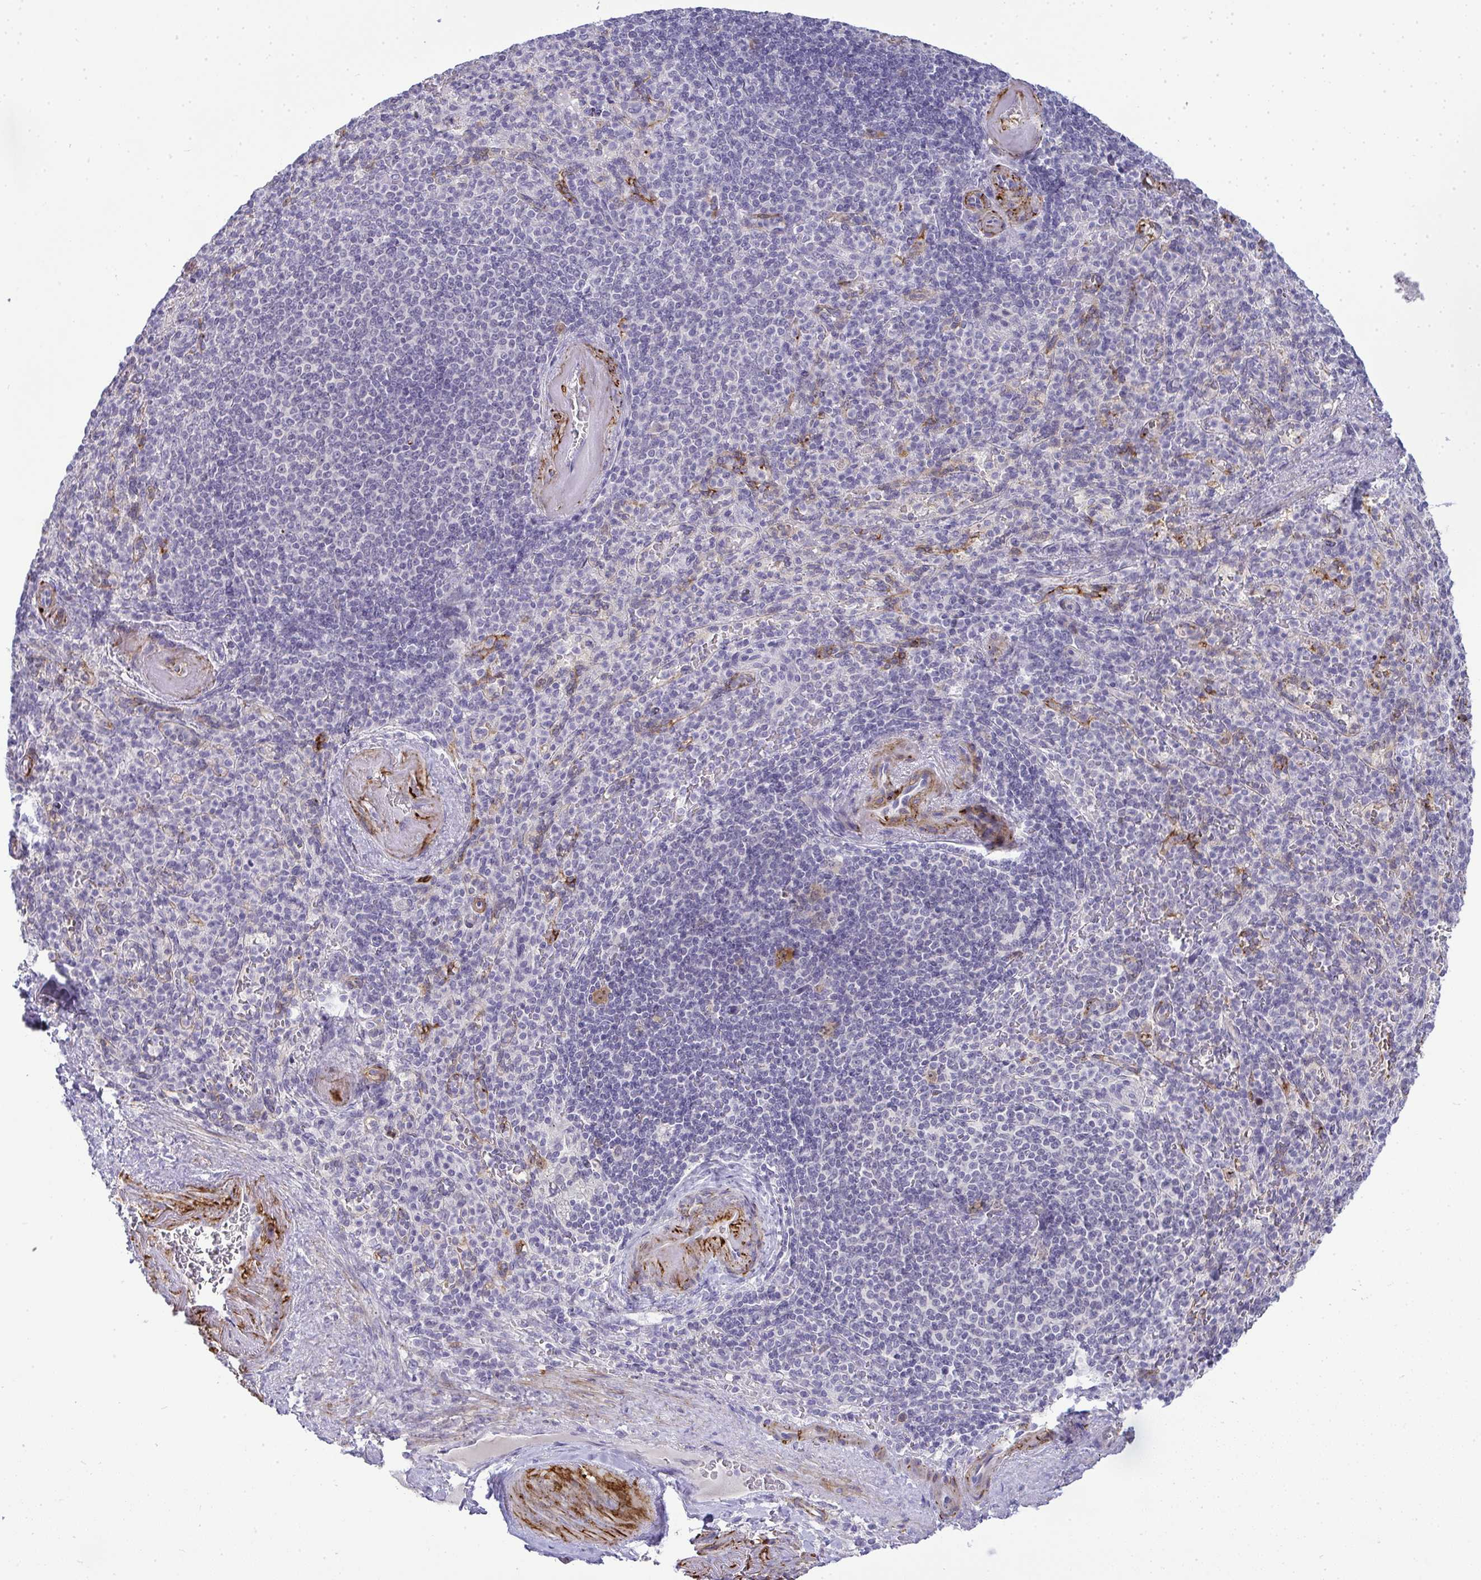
{"staining": {"intensity": "negative", "quantity": "none", "location": "none"}, "tissue": "spleen", "cell_type": "Cells in red pulp", "image_type": "normal", "snomed": [{"axis": "morphology", "description": "Normal tissue, NOS"}, {"axis": "topography", "description": "Spleen"}], "caption": "Immunohistochemical staining of unremarkable spleen demonstrates no significant expression in cells in red pulp.", "gene": "UBE2S", "patient": {"sex": "female", "age": 74}}